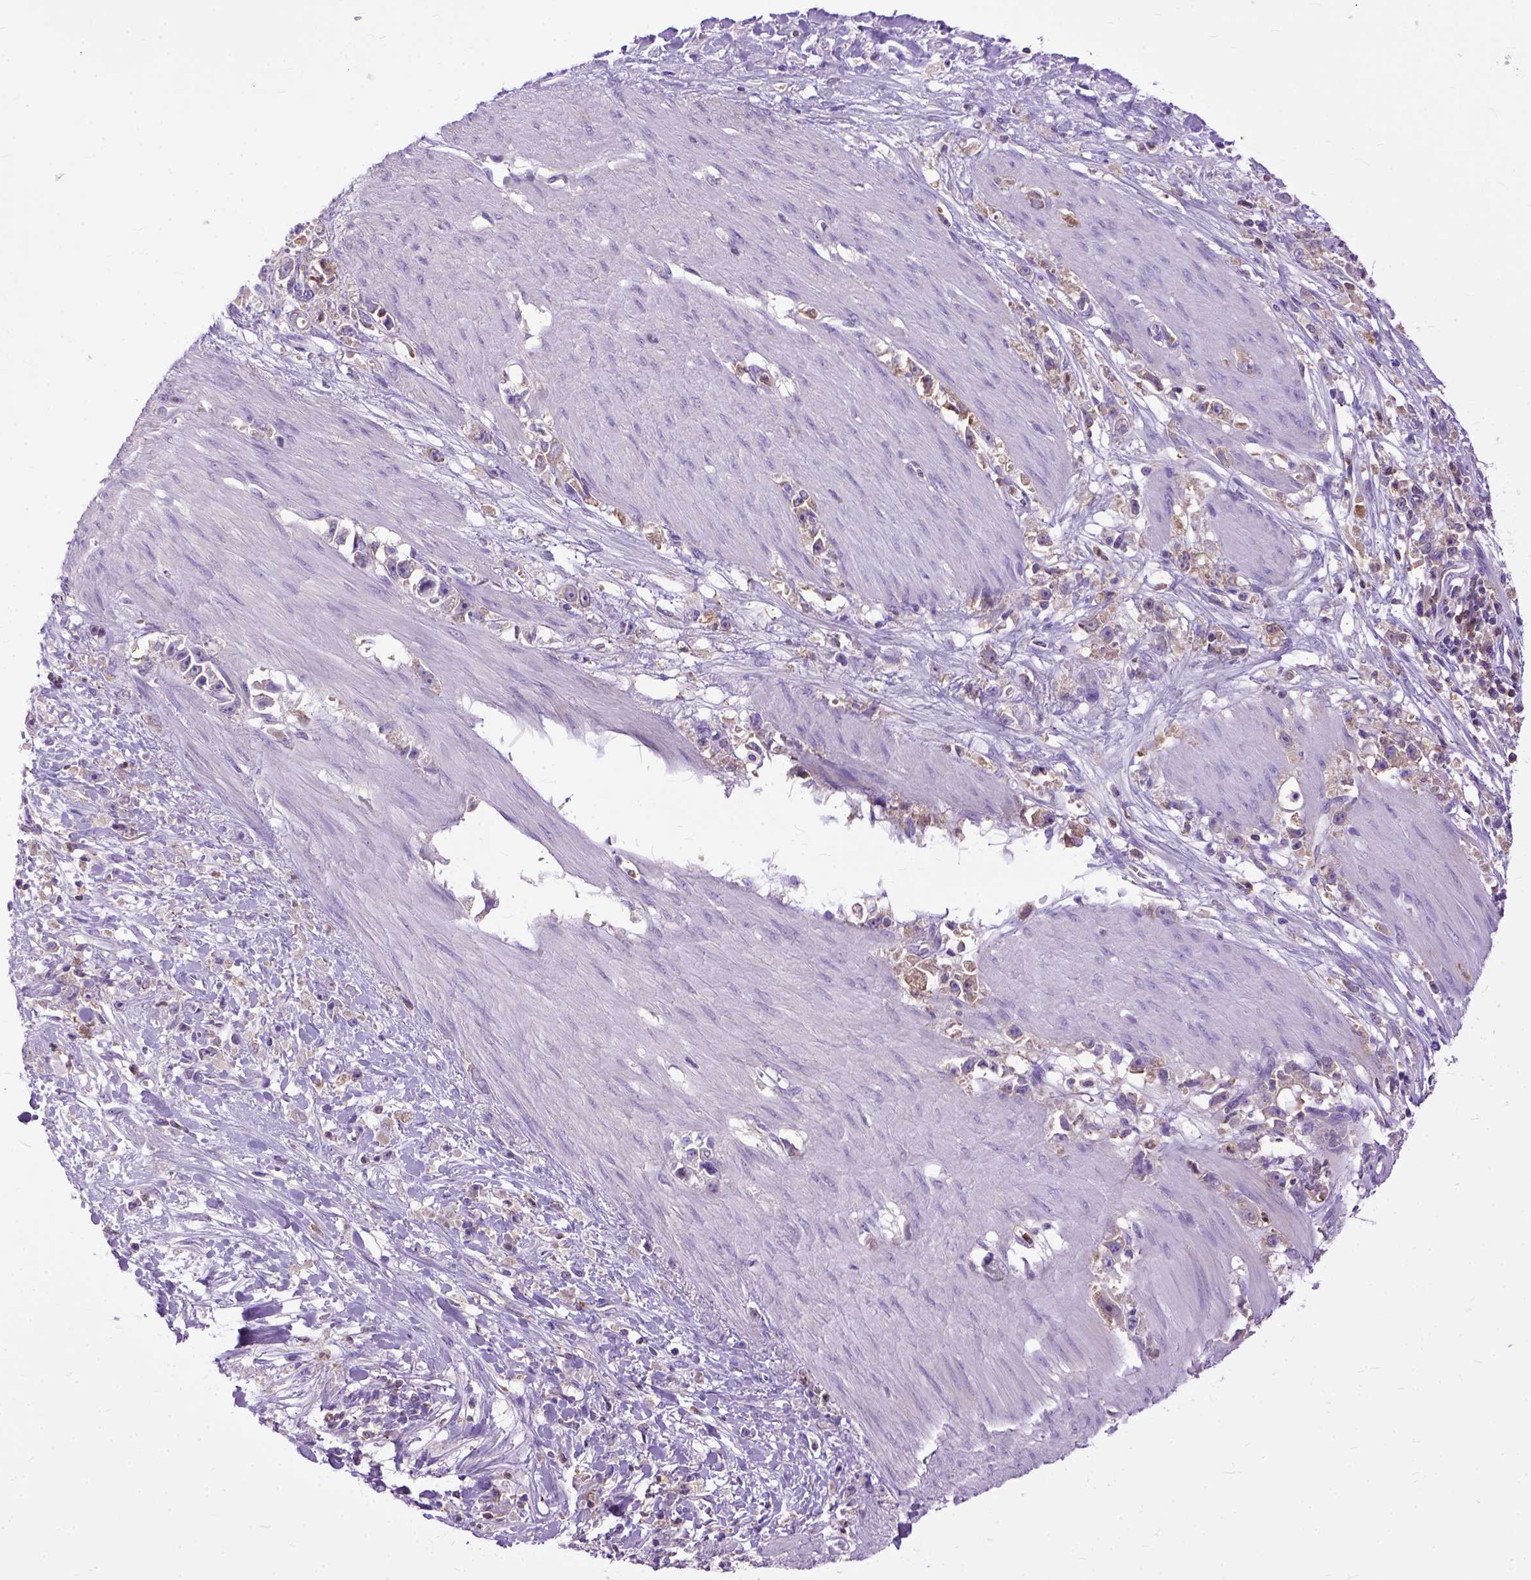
{"staining": {"intensity": "moderate", "quantity": "<25%", "location": "cytoplasmic/membranous"}, "tissue": "stomach cancer", "cell_type": "Tumor cells", "image_type": "cancer", "snomed": [{"axis": "morphology", "description": "Adenocarcinoma, NOS"}, {"axis": "topography", "description": "Stomach"}], "caption": "Human stomach adenocarcinoma stained with a protein marker exhibits moderate staining in tumor cells.", "gene": "NAMPT", "patient": {"sex": "female", "age": 59}}